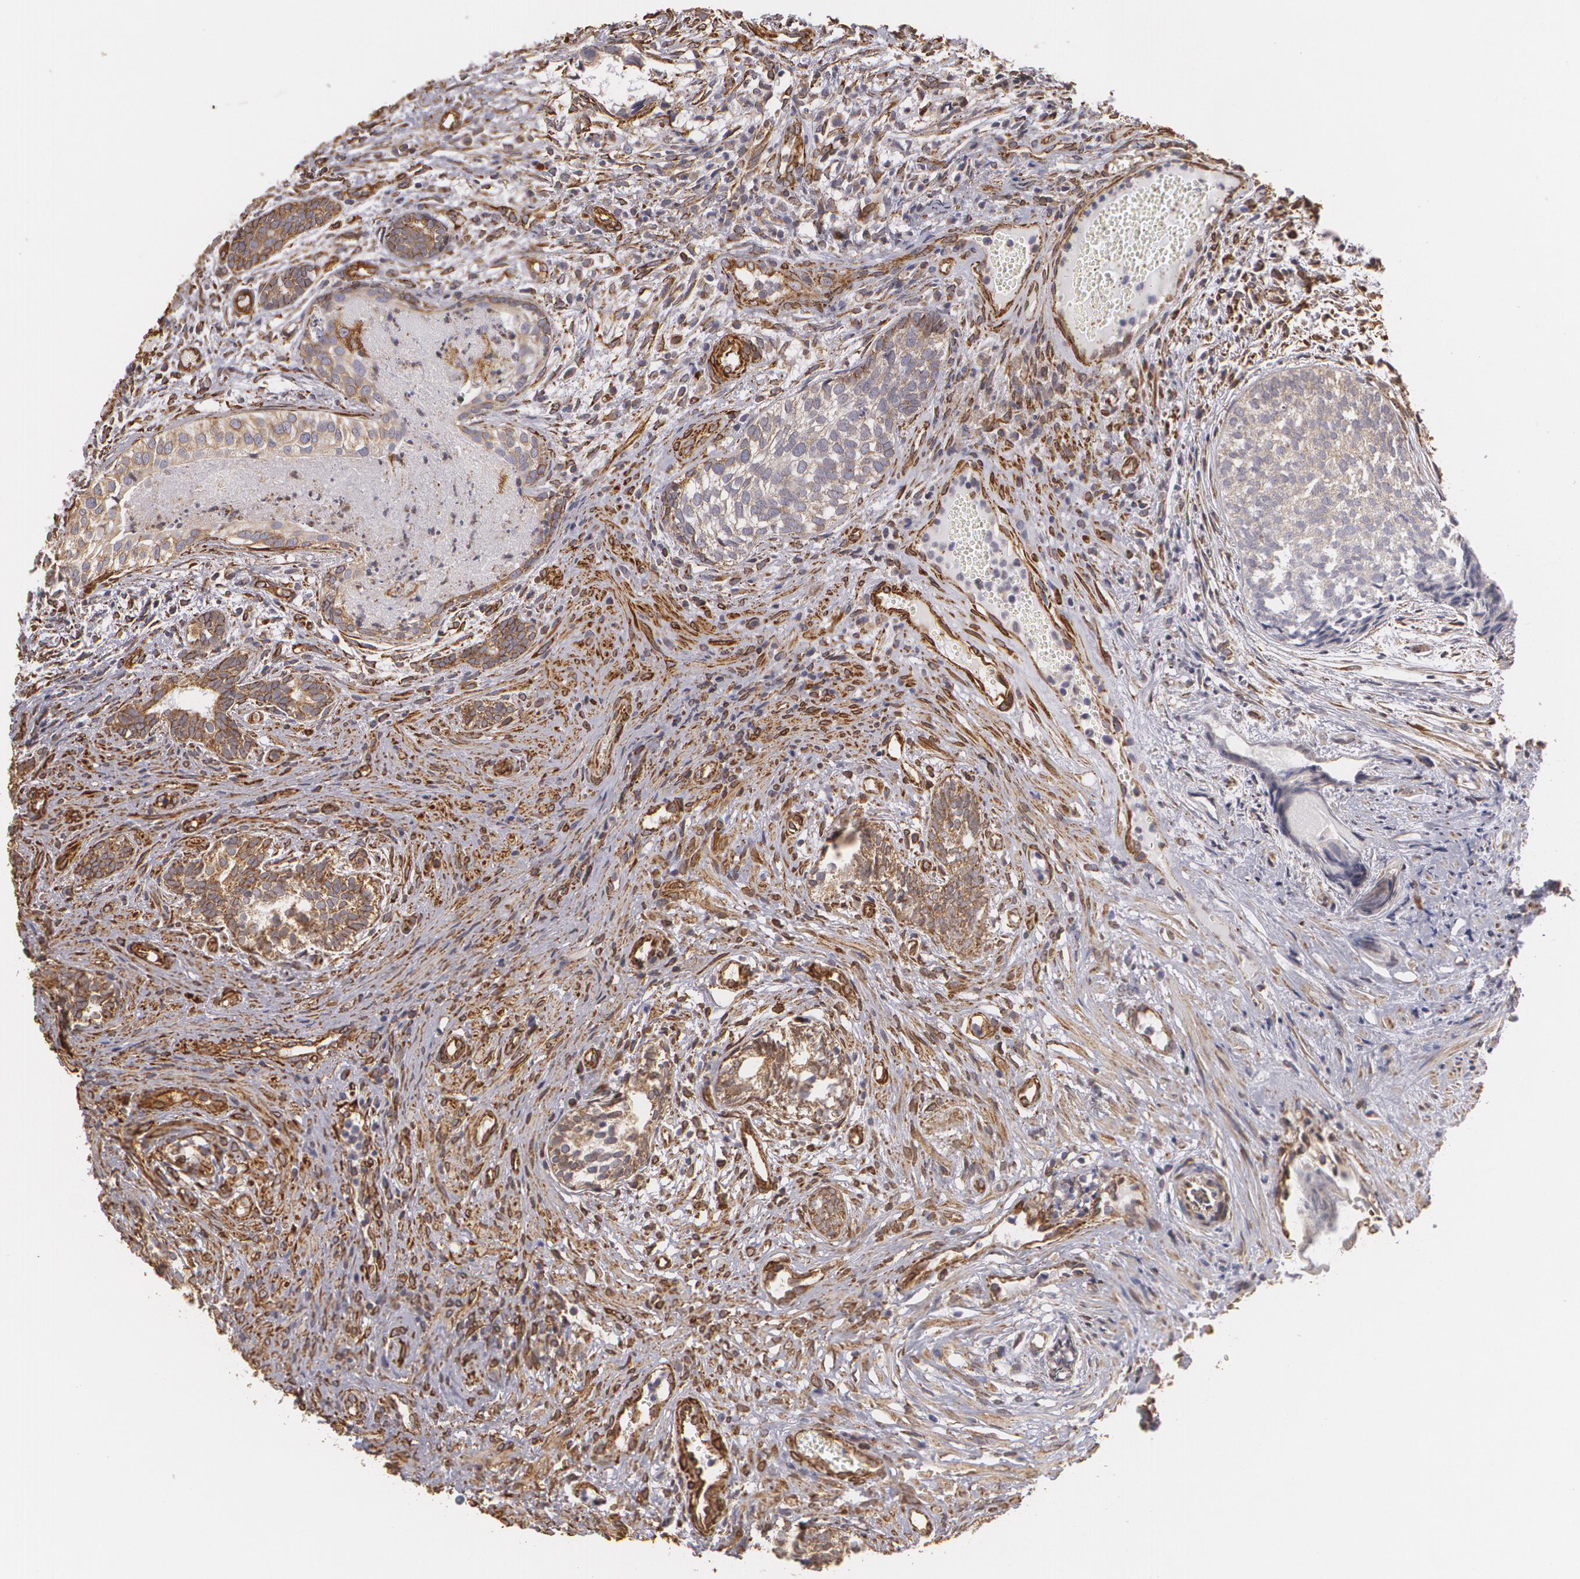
{"staining": {"intensity": "weak", "quantity": ">75%", "location": "cytoplasmic/membranous"}, "tissue": "urothelial cancer", "cell_type": "Tumor cells", "image_type": "cancer", "snomed": [{"axis": "morphology", "description": "Urothelial carcinoma, Low grade"}, {"axis": "topography", "description": "Urinary bladder"}], "caption": "High-magnification brightfield microscopy of urothelial cancer stained with DAB (3,3'-diaminobenzidine) (brown) and counterstained with hematoxylin (blue). tumor cells exhibit weak cytoplasmic/membranous staining is identified in about>75% of cells.", "gene": "CYB5R3", "patient": {"sex": "male", "age": 84}}